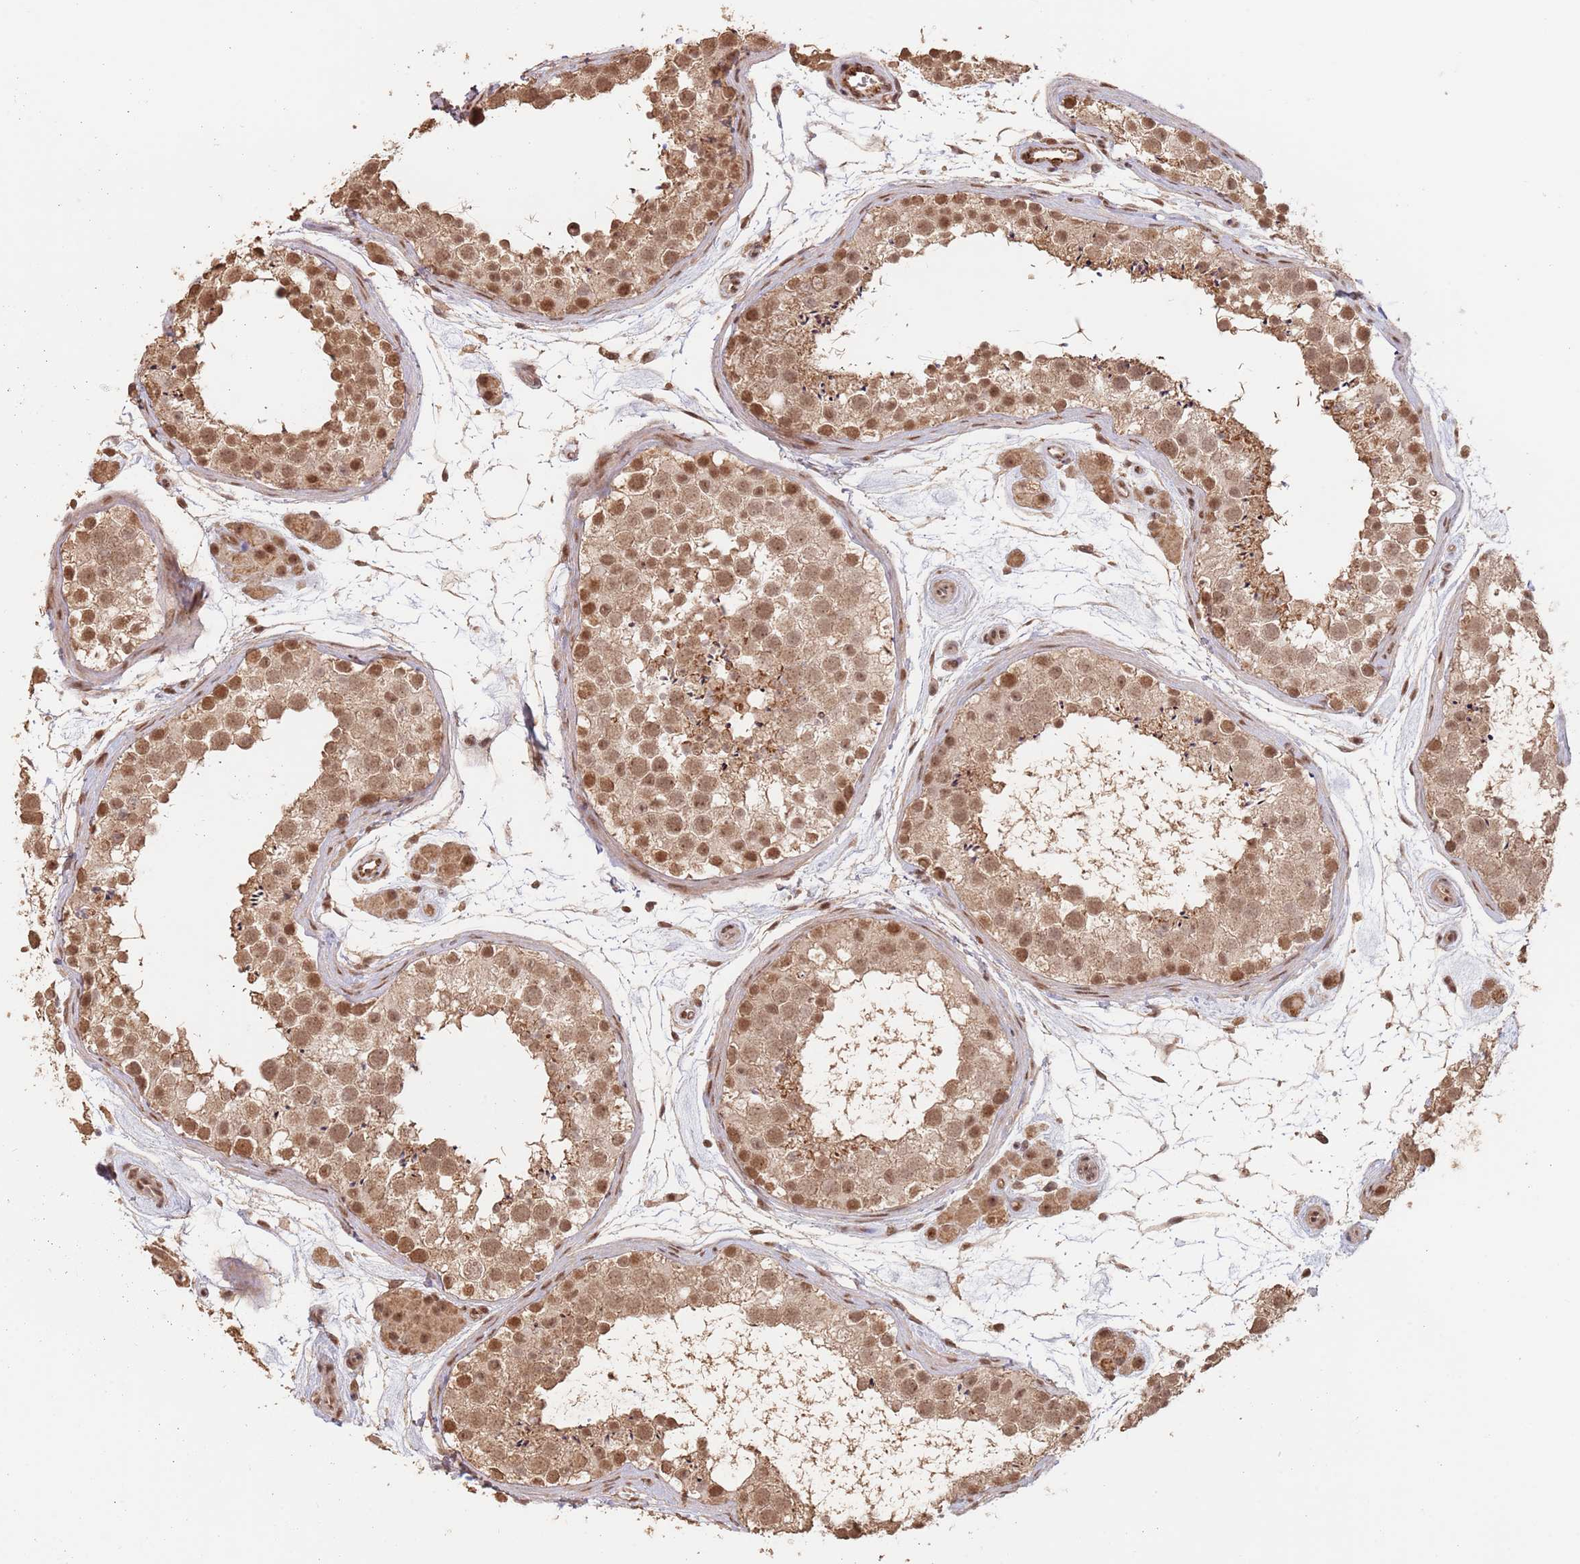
{"staining": {"intensity": "moderate", "quantity": ">75%", "location": "cytoplasmic/membranous,nuclear"}, "tissue": "testis", "cell_type": "Cells in seminiferous ducts", "image_type": "normal", "snomed": [{"axis": "morphology", "description": "Normal tissue, NOS"}, {"axis": "topography", "description": "Testis"}], "caption": "Moderate cytoplasmic/membranous,nuclear positivity is identified in approximately >75% of cells in seminiferous ducts in benign testis.", "gene": "RFXANK", "patient": {"sex": "male", "age": 41}}